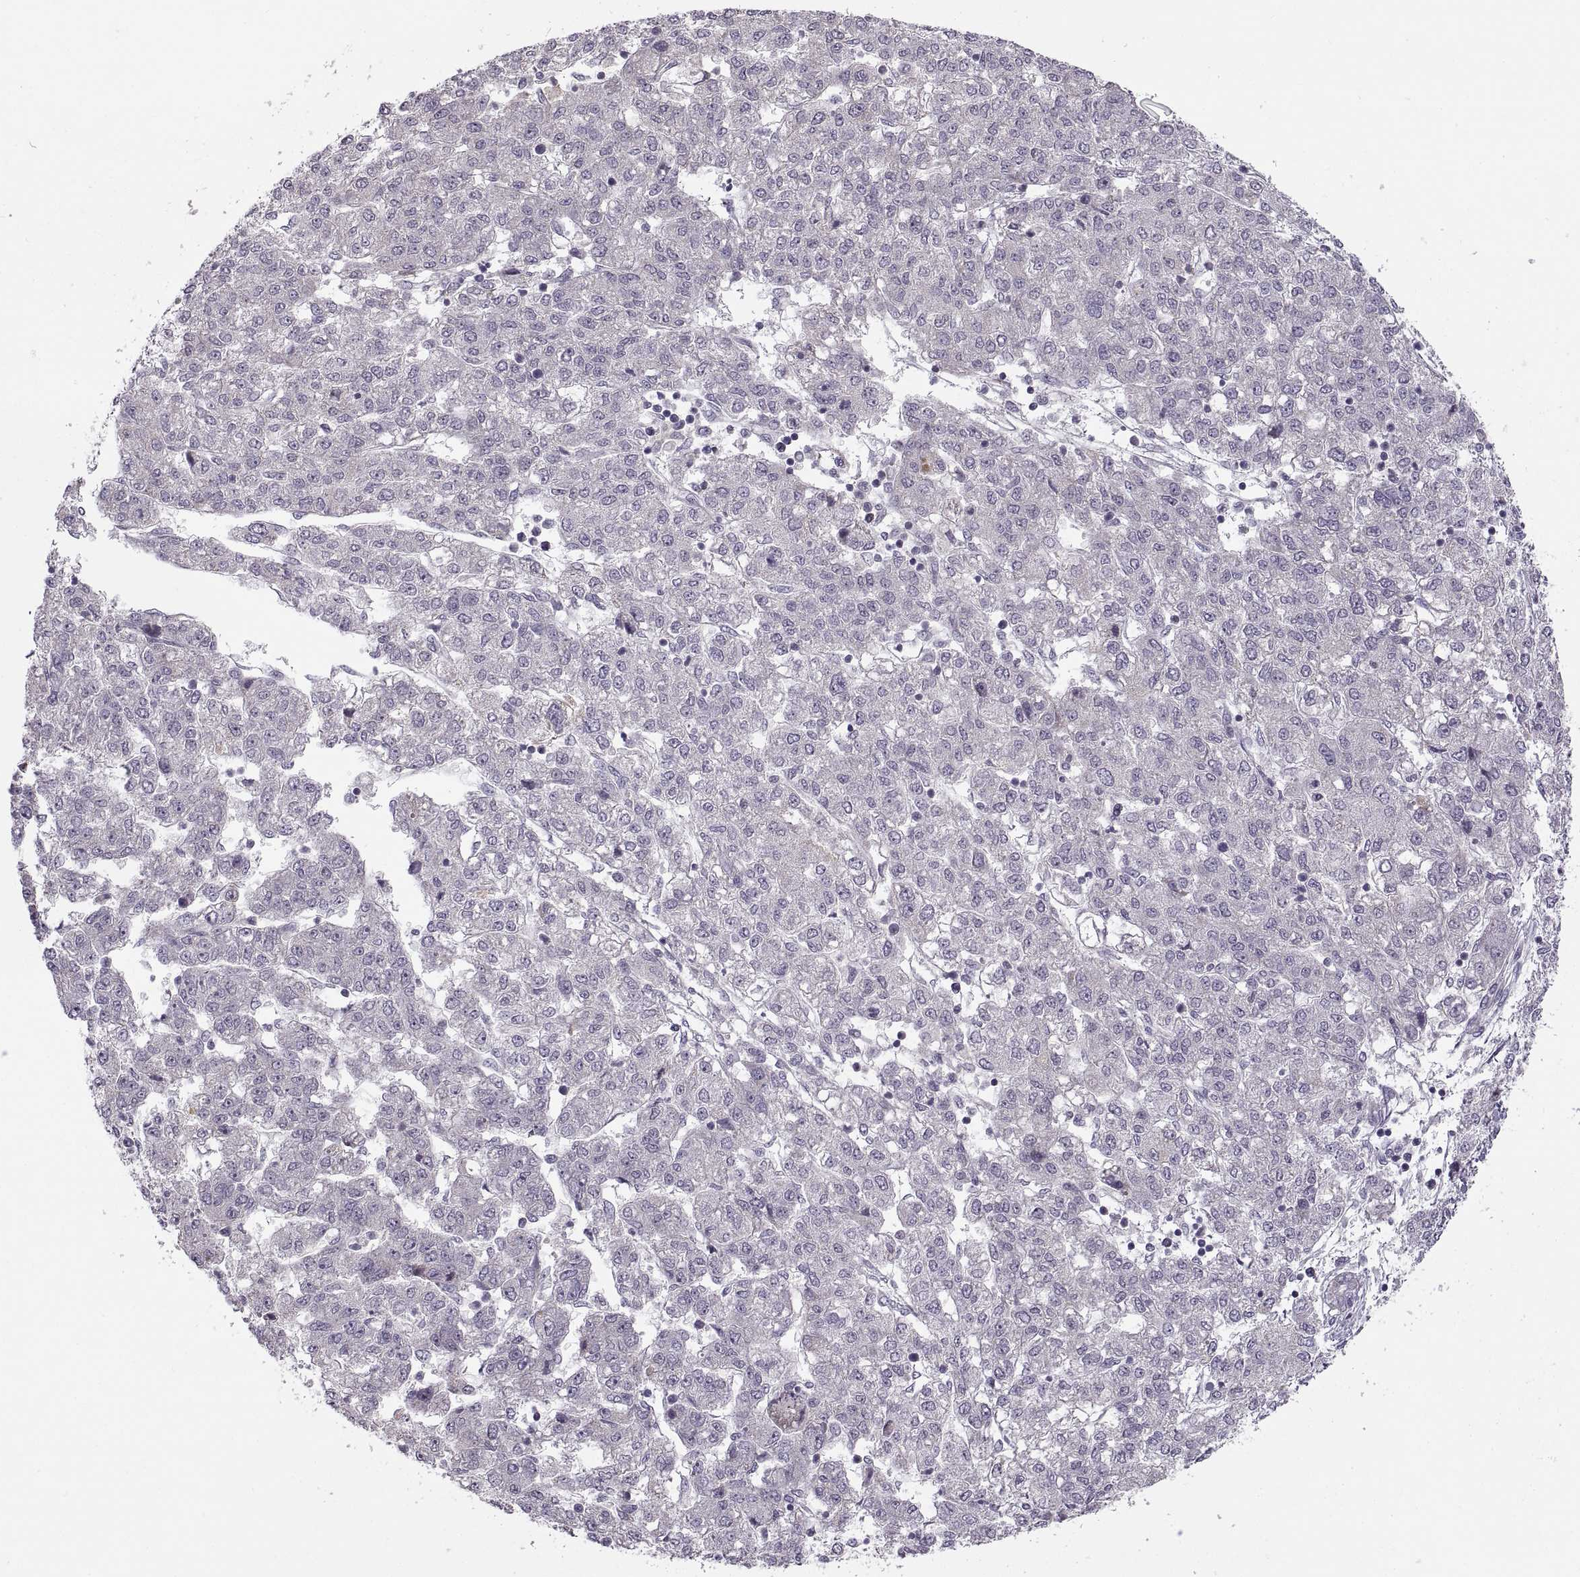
{"staining": {"intensity": "negative", "quantity": "none", "location": "none"}, "tissue": "liver cancer", "cell_type": "Tumor cells", "image_type": "cancer", "snomed": [{"axis": "morphology", "description": "Carcinoma, Hepatocellular, NOS"}, {"axis": "topography", "description": "Liver"}], "caption": "Immunohistochemical staining of liver hepatocellular carcinoma exhibits no significant staining in tumor cells.", "gene": "PIERCE1", "patient": {"sex": "male", "age": 56}}